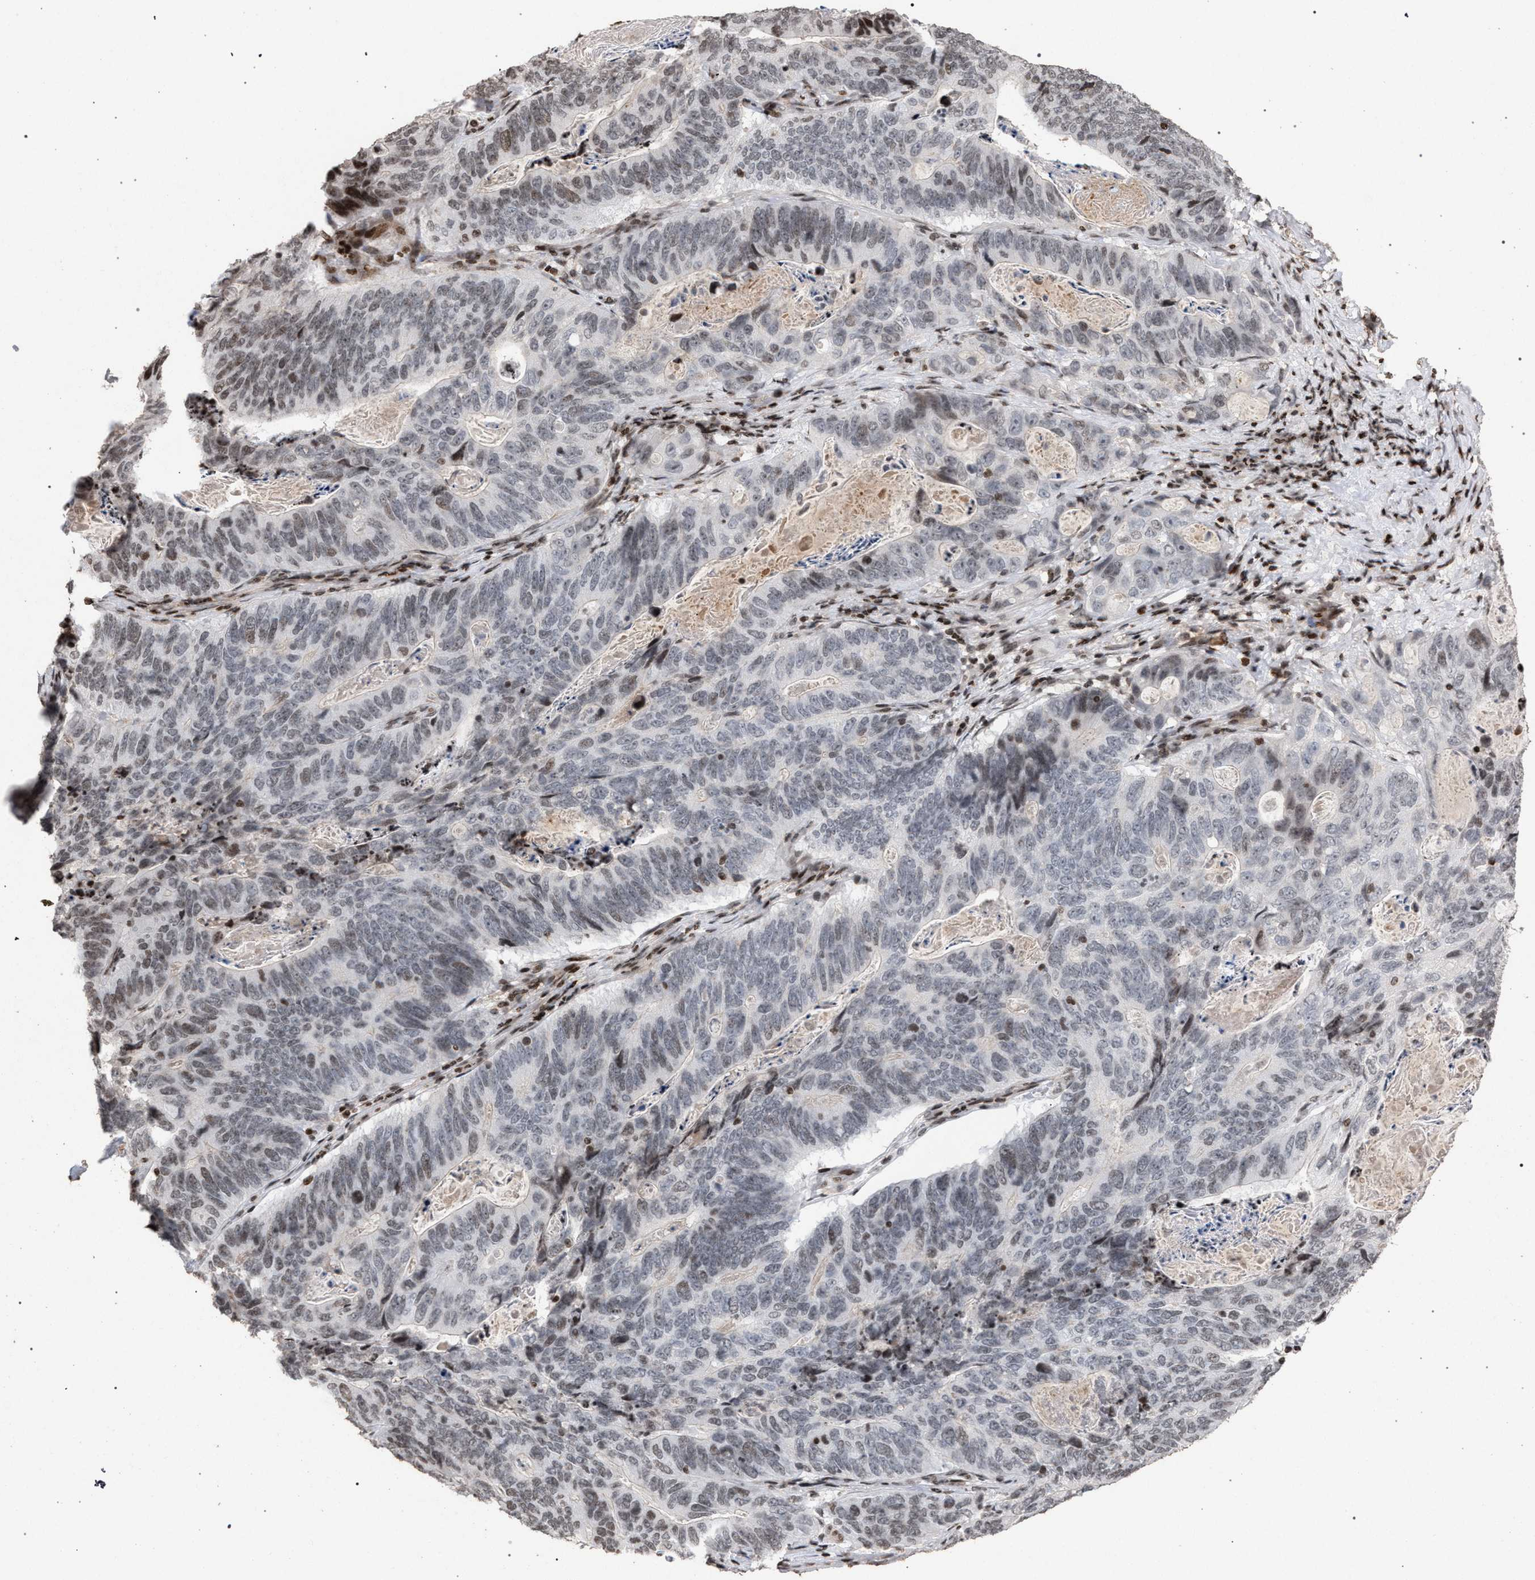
{"staining": {"intensity": "weak", "quantity": "25%-75%", "location": "nuclear"}, "tissue": "stomach cancer", "cell_type": "Tumor cells", "image_type": "cancer", "snomed": [{"axis": "morphology", "description": "Normal tissue, NOS"}, {"axis": "morphology", "description": "Adenocarcinoma, NOS"}, {"axis": "topography", "description": "Stomach"}], "caption": "A micrograph of stomach adenocarcinoma stained for a protein exhibits weak nuclear brown staining in tumor cells. (Brightfield microscopy of DAB IHC at high magnification).", "gene": "FOXD3", "patient": {"sex": "female", "age": 89}}